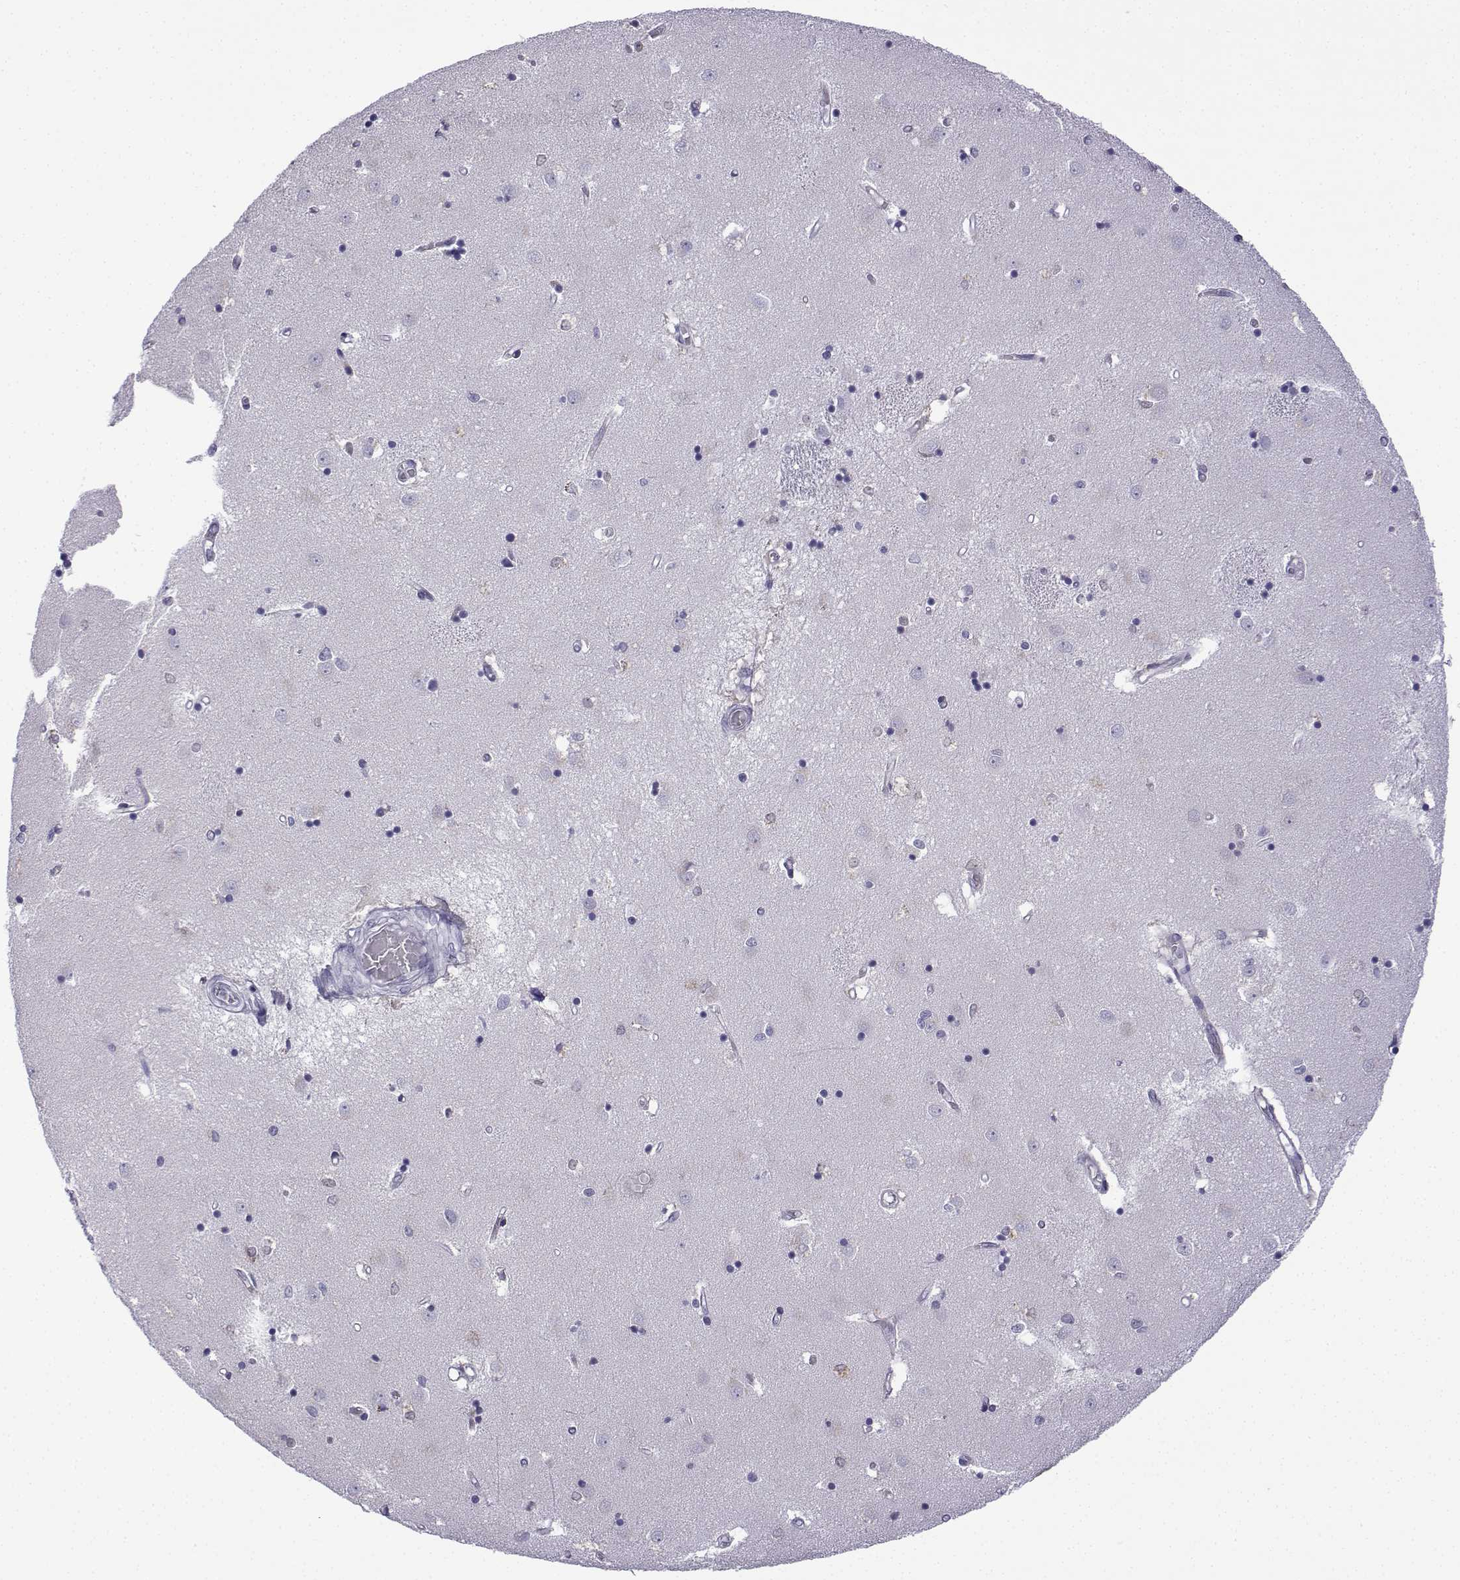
{"staining": {"intensity": "negative", "quantity": "none", "location": "none"}, "tissue": "caudate", "cell_type": "Glial cells", "image_type": "normal", "snomed": [{"axis": "morphology", "description": "Normal tissue, NOS"}, {"axis": "topography", "description": "Lateral ventricle wall"}], "caption": "An immunohistochemistry (IHC) image of benign caudate is shown. There is no staining in glial cells of caudate.", "gene": "INCENP", "patient": {"sex": "male", "age": 54}}